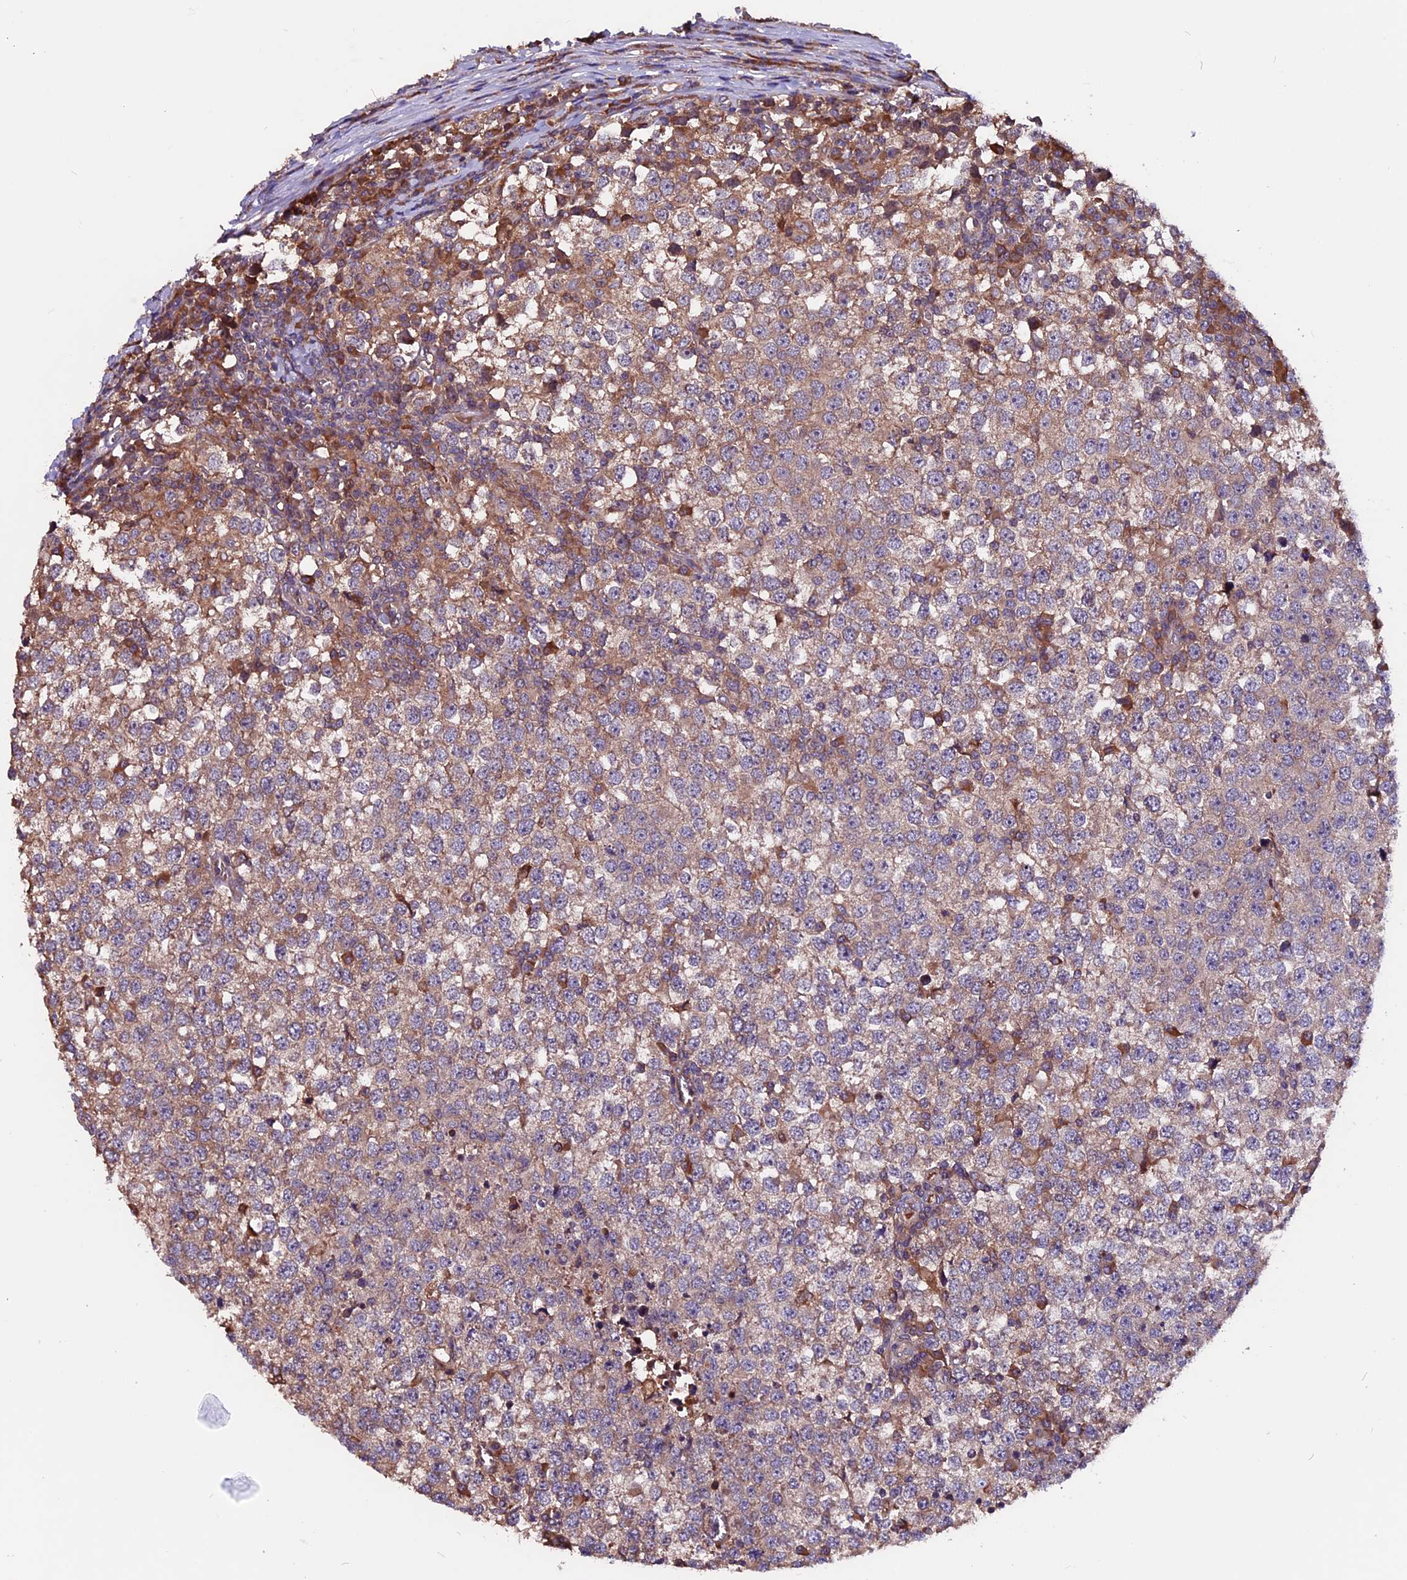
{"staining": {"intensity": "moderate", "quantity": ">75%", "location": "cytoplasmic/membranous"}, "tissue": "testis cancer", "cell_type": "Tumor cells", "image_type": "cancer", "snomed": [{"axis": "morphology", "description": "Seminoma, NOS"}, {"axis": "topography", "description": "Testis"}], "caption": "Testis cancer tissue shows moderate cytoplasmic/membranous expression in approximately >75% of tumor cells", "gene": "ZNF598", "patient": {"sex": "male", "age": 65}}